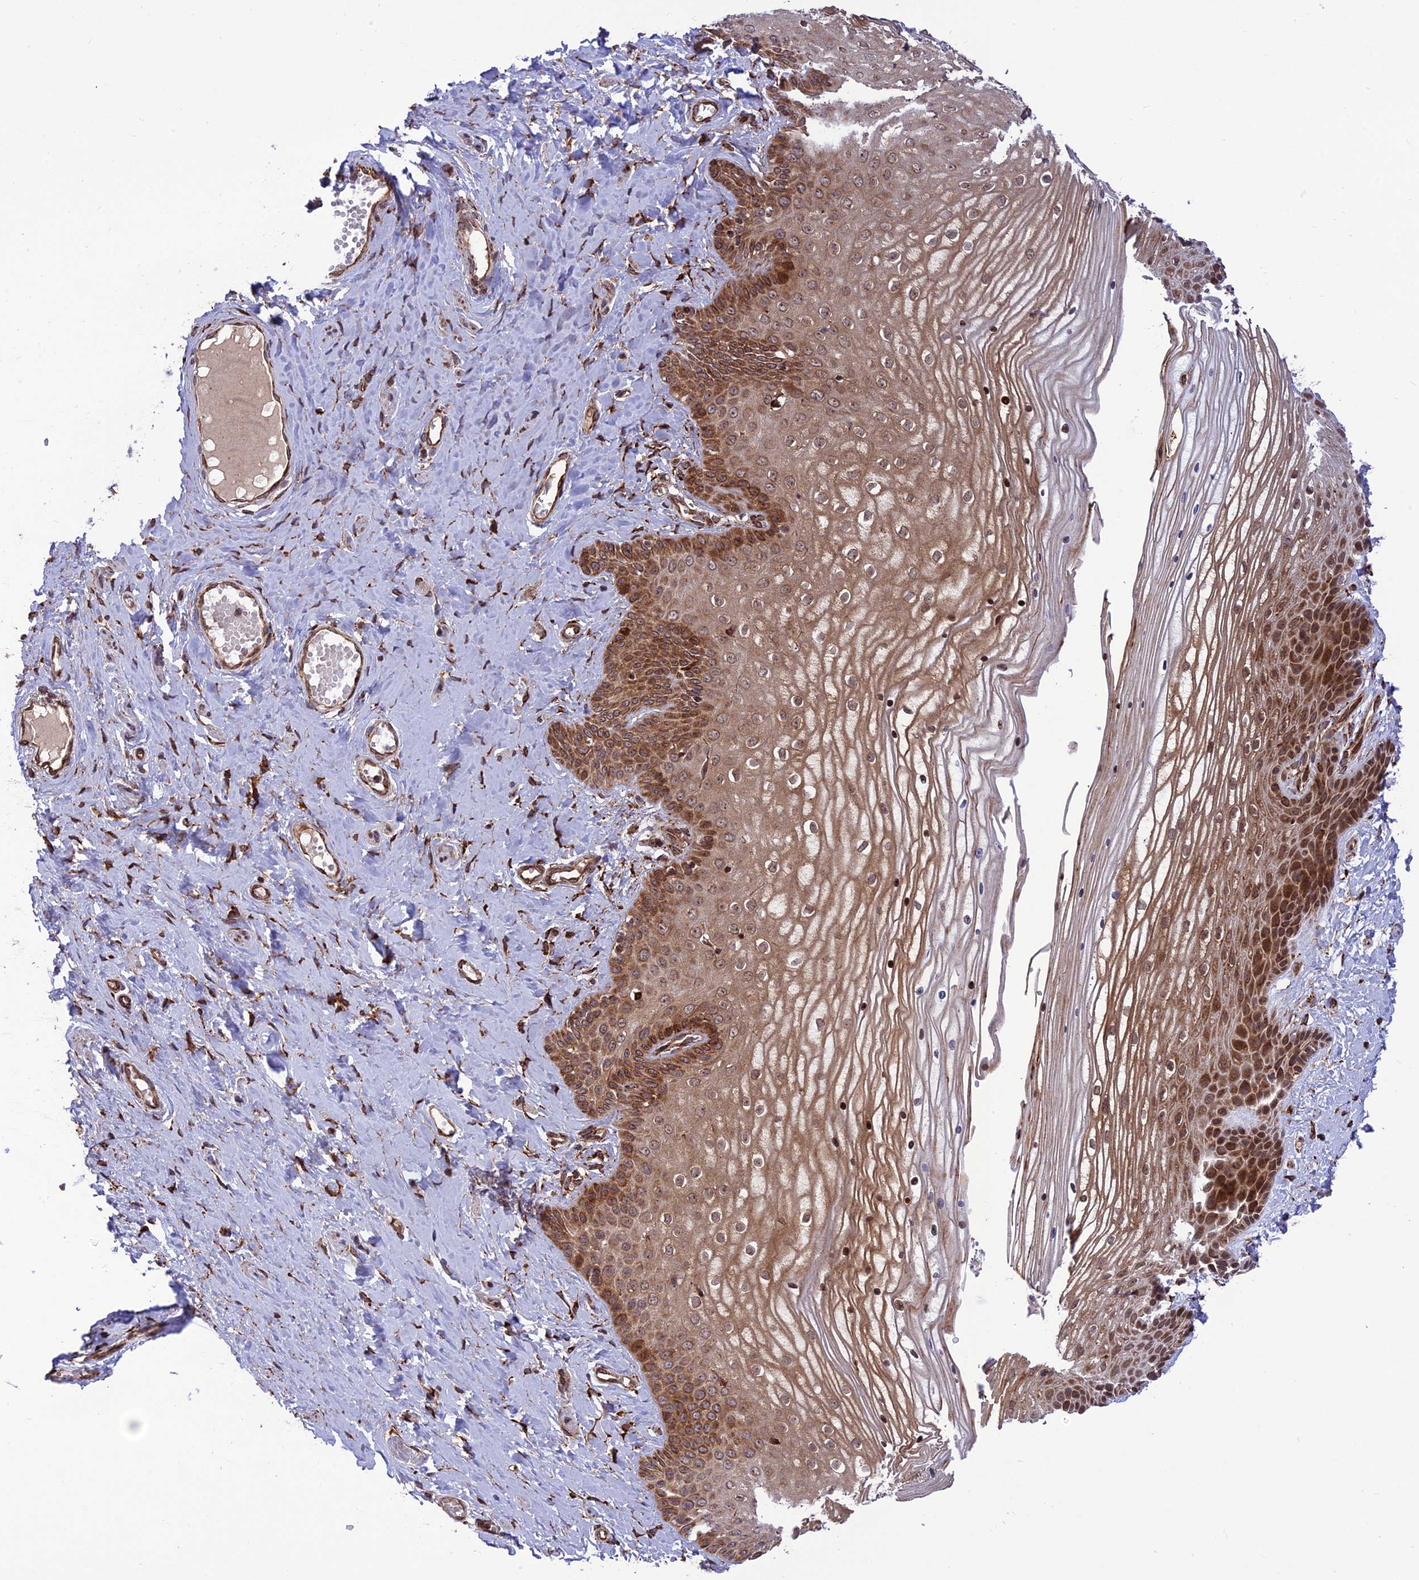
{"staining": {"intensity": "strong", "quantity": ">75%", "location": "cytoplasmic/membranous,nuclear"}, "tissue": "vagina", "cell_type": "Squamous epithelial cells", "image_type": "normal", "snomed": [{"axis": "morphology", "description": "Normal tissue, NOS"}, {"axis": "topography", "description": "Vagina"}, {"axis": "topography", "description": "Cervix"}], "caption": "Unremarkable vagina displays strong cytoplasmic/membranous,nuclear expression in approximately >75% of squamous epithelial cells.", "gene": "CRTAP", "patient": {"sex": "female", "age": 40}}